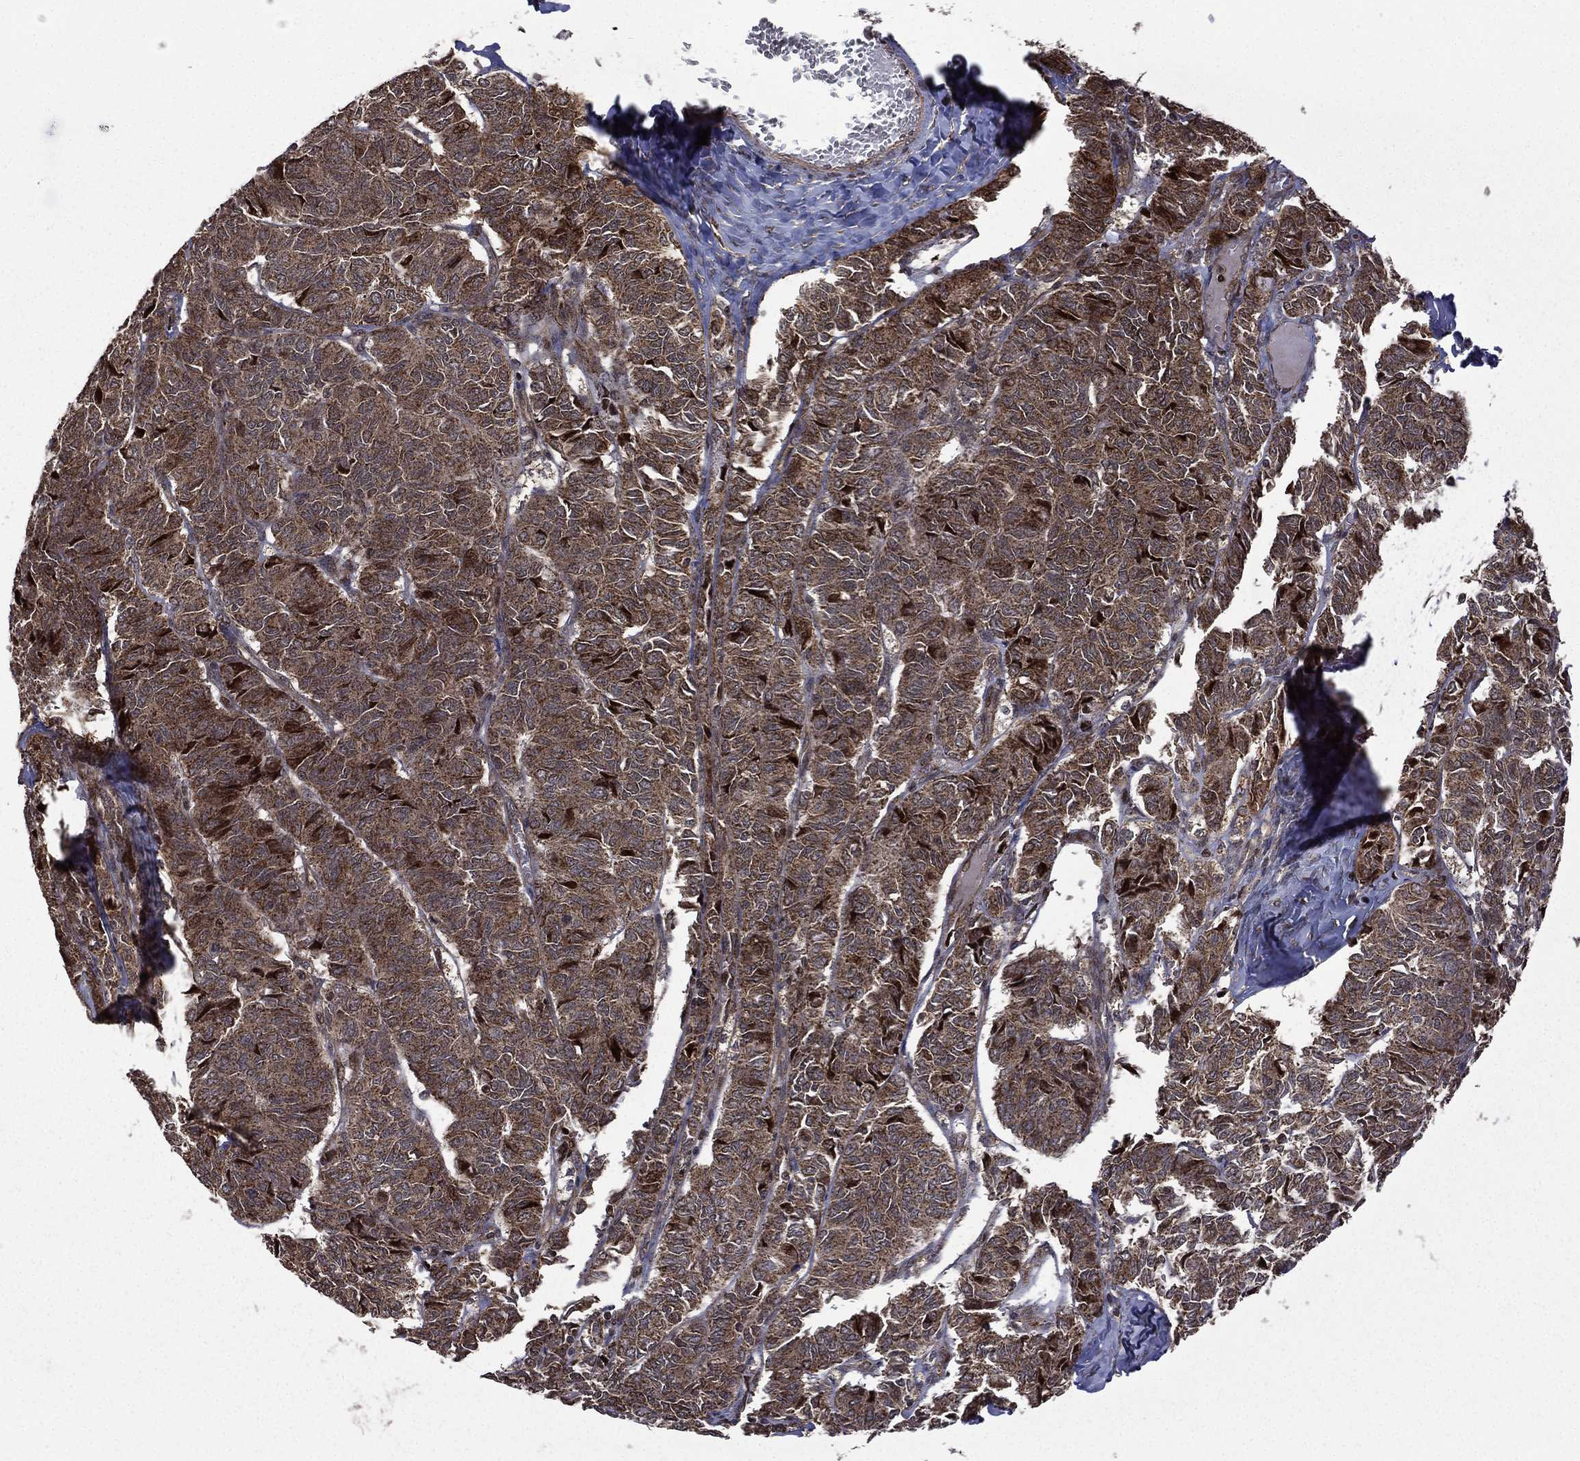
{"staining": {"intensity": "strong", "quantity": ">75%", "location": "cytoplasmic/membranous"}, "tissue": "ovarian cancer", "cell_type": "Tumor cells", "image_type": "cancer", "snomed": [{"axis": "morphology", "description": "Carcinoma, endometroid"}, {"axis": "topography", "description": "Ovary"}], "caption": "Human ovarian endometroid carcinoma stained for a protein (brown) reveals strong cytoplasmic/membranous positive staining in about >75% of tumor cells.", "gene": "GIMAP6", "patient": {"sex": "female", "age": 80}}